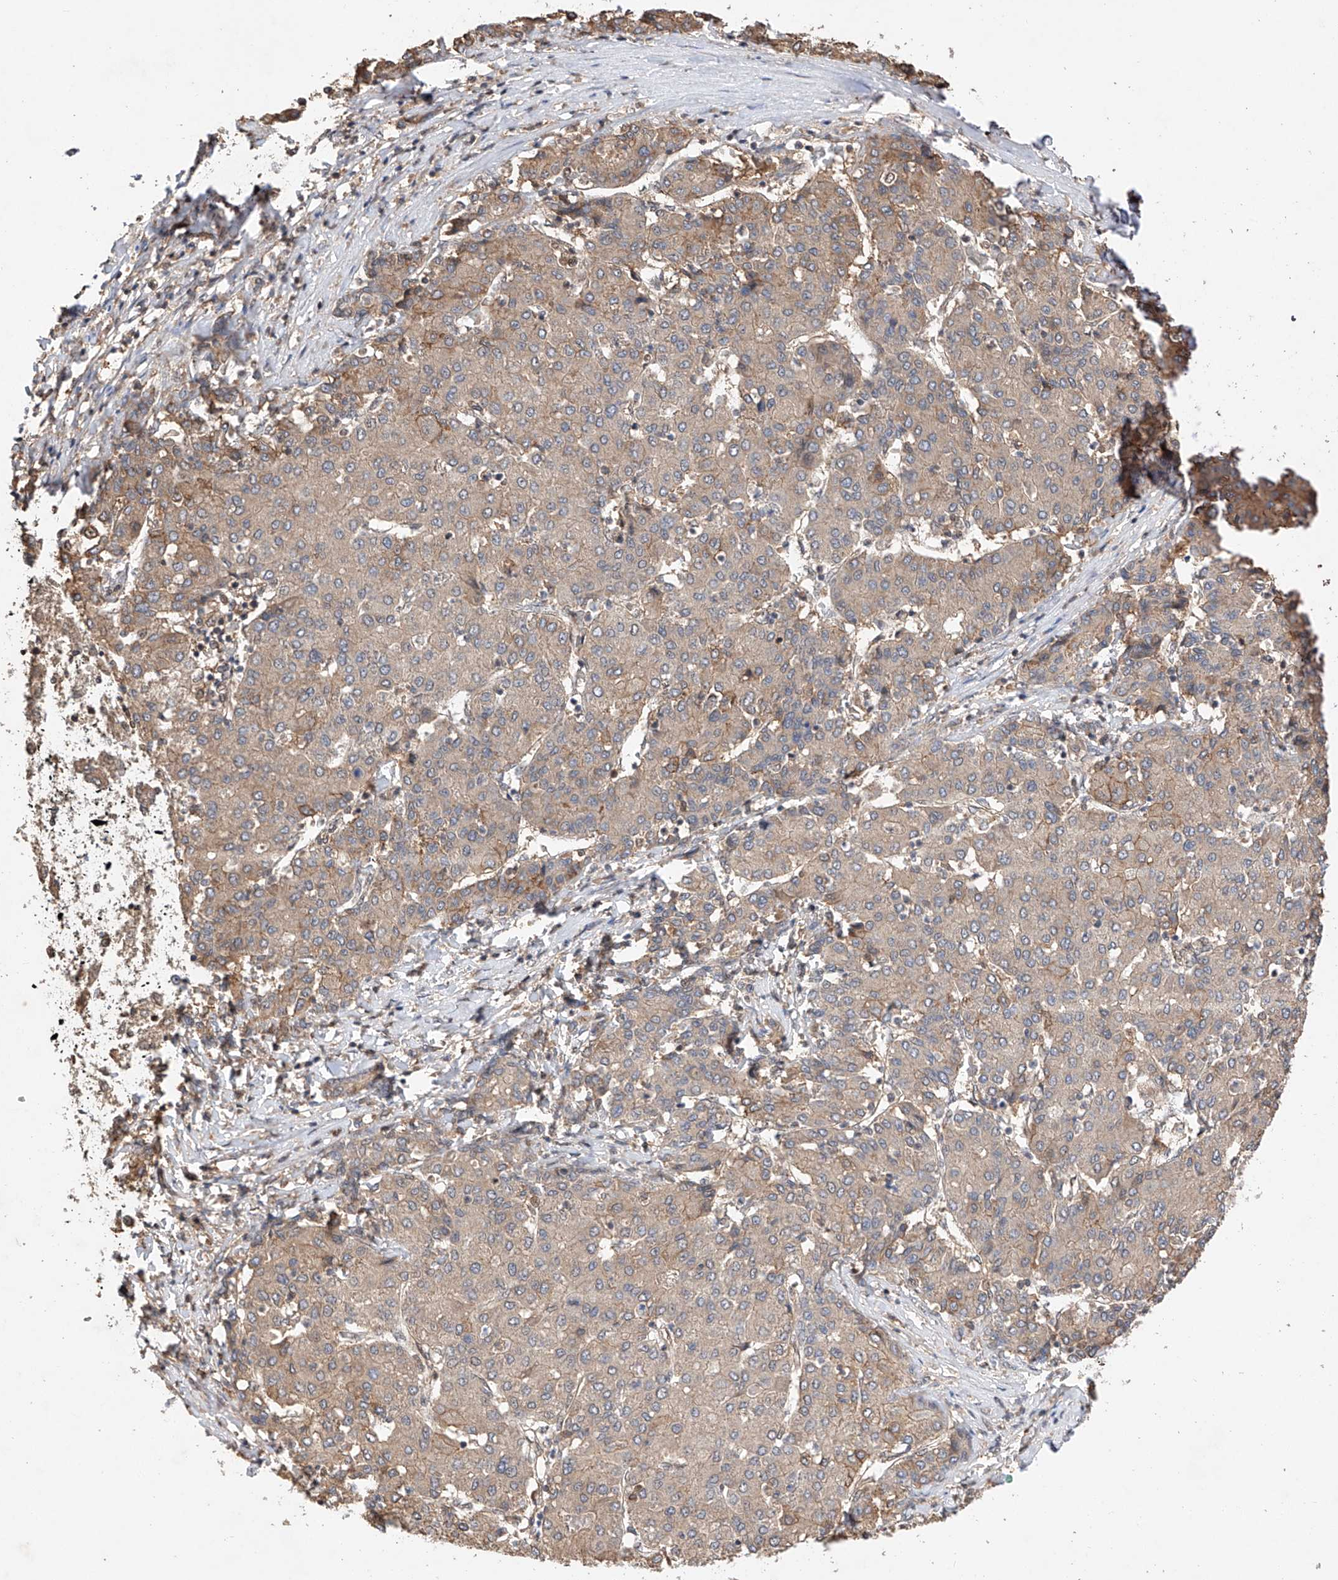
{"staining": {"intensity": "weak", "quantity": ">75%", "location": "cytoplasmic/membranous"}, "tissue": "liver cancer", "cell_type": "Tumor cells", "image_type": "cancer", "snomed": [{"axis": "morphology", "description": "Carcinoma, Hepatocellular, NOS"}, {"axis": "topography", "description": "Liver"}], "caption": "Liver hepatocellular carcinoma stained with a brown dye displays weak cytoplasmic/membranous positive staining in approximately >75% of tumor cells.", "gene": "RILPL2", "patient": {"sex": "male", "age": 65}}